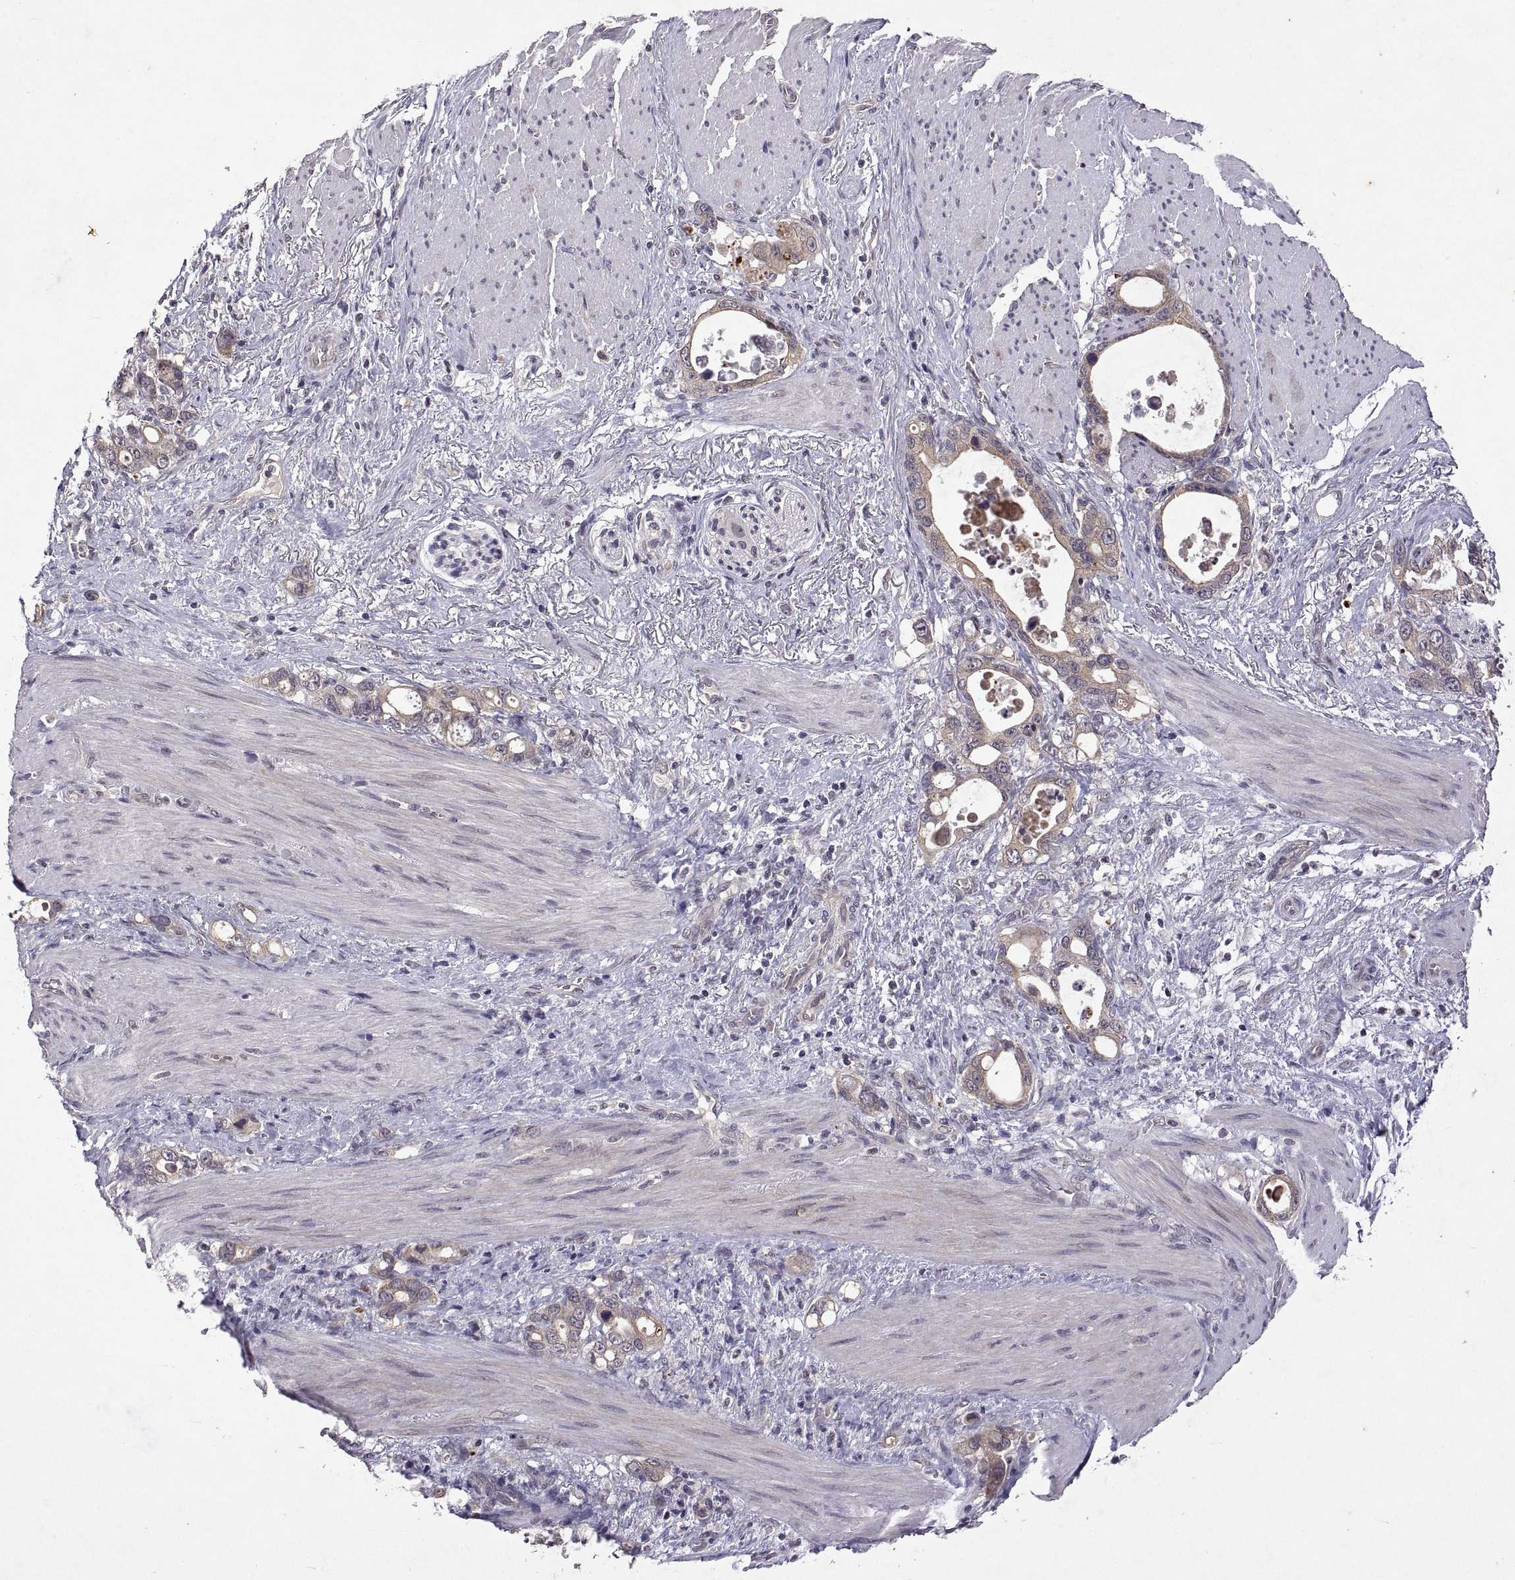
{"staining": {"intensity": "weak", "quantity": ">75%", "location": "cytoplasmic/membranous"}, "tissue": "stomach cancer", "cell_type": "Tumor cells", "image_type": "cancer", "snomed": [{"axis": "morphology", "description": "Adenocarcinoma, NOS"}, {"axis": "topography", "description": "Stomach, upper"}], "caption": "Protein staining exhibits weak cytoplasmic/membranous expression in about >75% of tumor cells in stomach adenocarcinoma.", "gene": "LAMA1", "patient": {"sex": "male", "age": 74}}